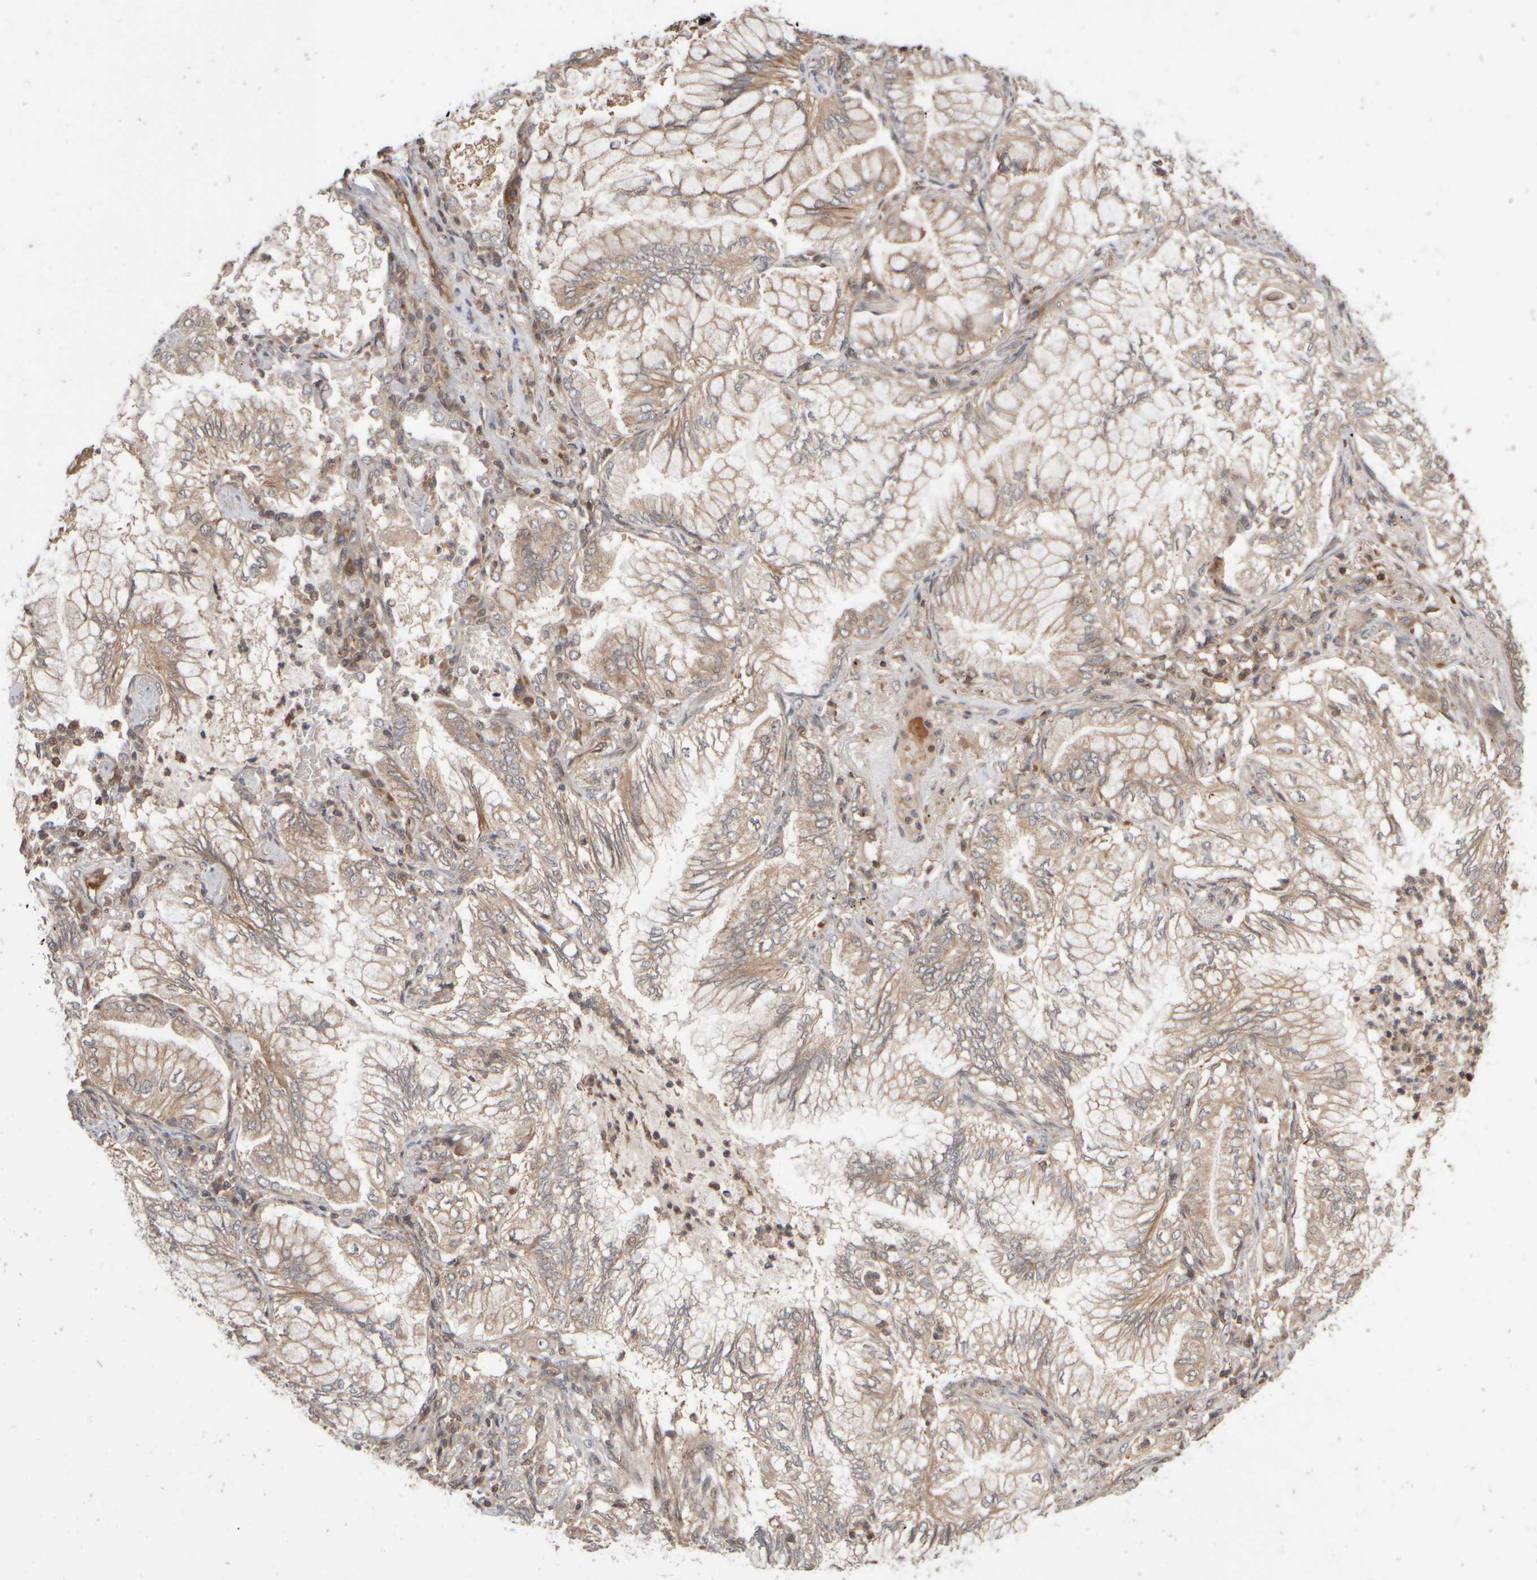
{"staining": {"intensity": "weak", "quantity": ">75%", "location": "cytoplasmic/membranous"}, "tissue": "lung cancer", "cell_type": "Tumor cells", "image_type": "cancer", "snomed": [{"axis": "morphology", "description": "Adenocarcinoma, NOS"}, {"axis": "topography", "description": "Lung"}], "caption": "Protein staining by immunohistochemistry (IHC) shows weak cytoplasmic/membranous staining in approximately >75% of tumor cells in lung cancer (adenocarcinoma). (Brightfield microscopy of DAB IHC at high magnification).", "gene": "ABHD11", "patient": {"sex": "female", "age": 70}}